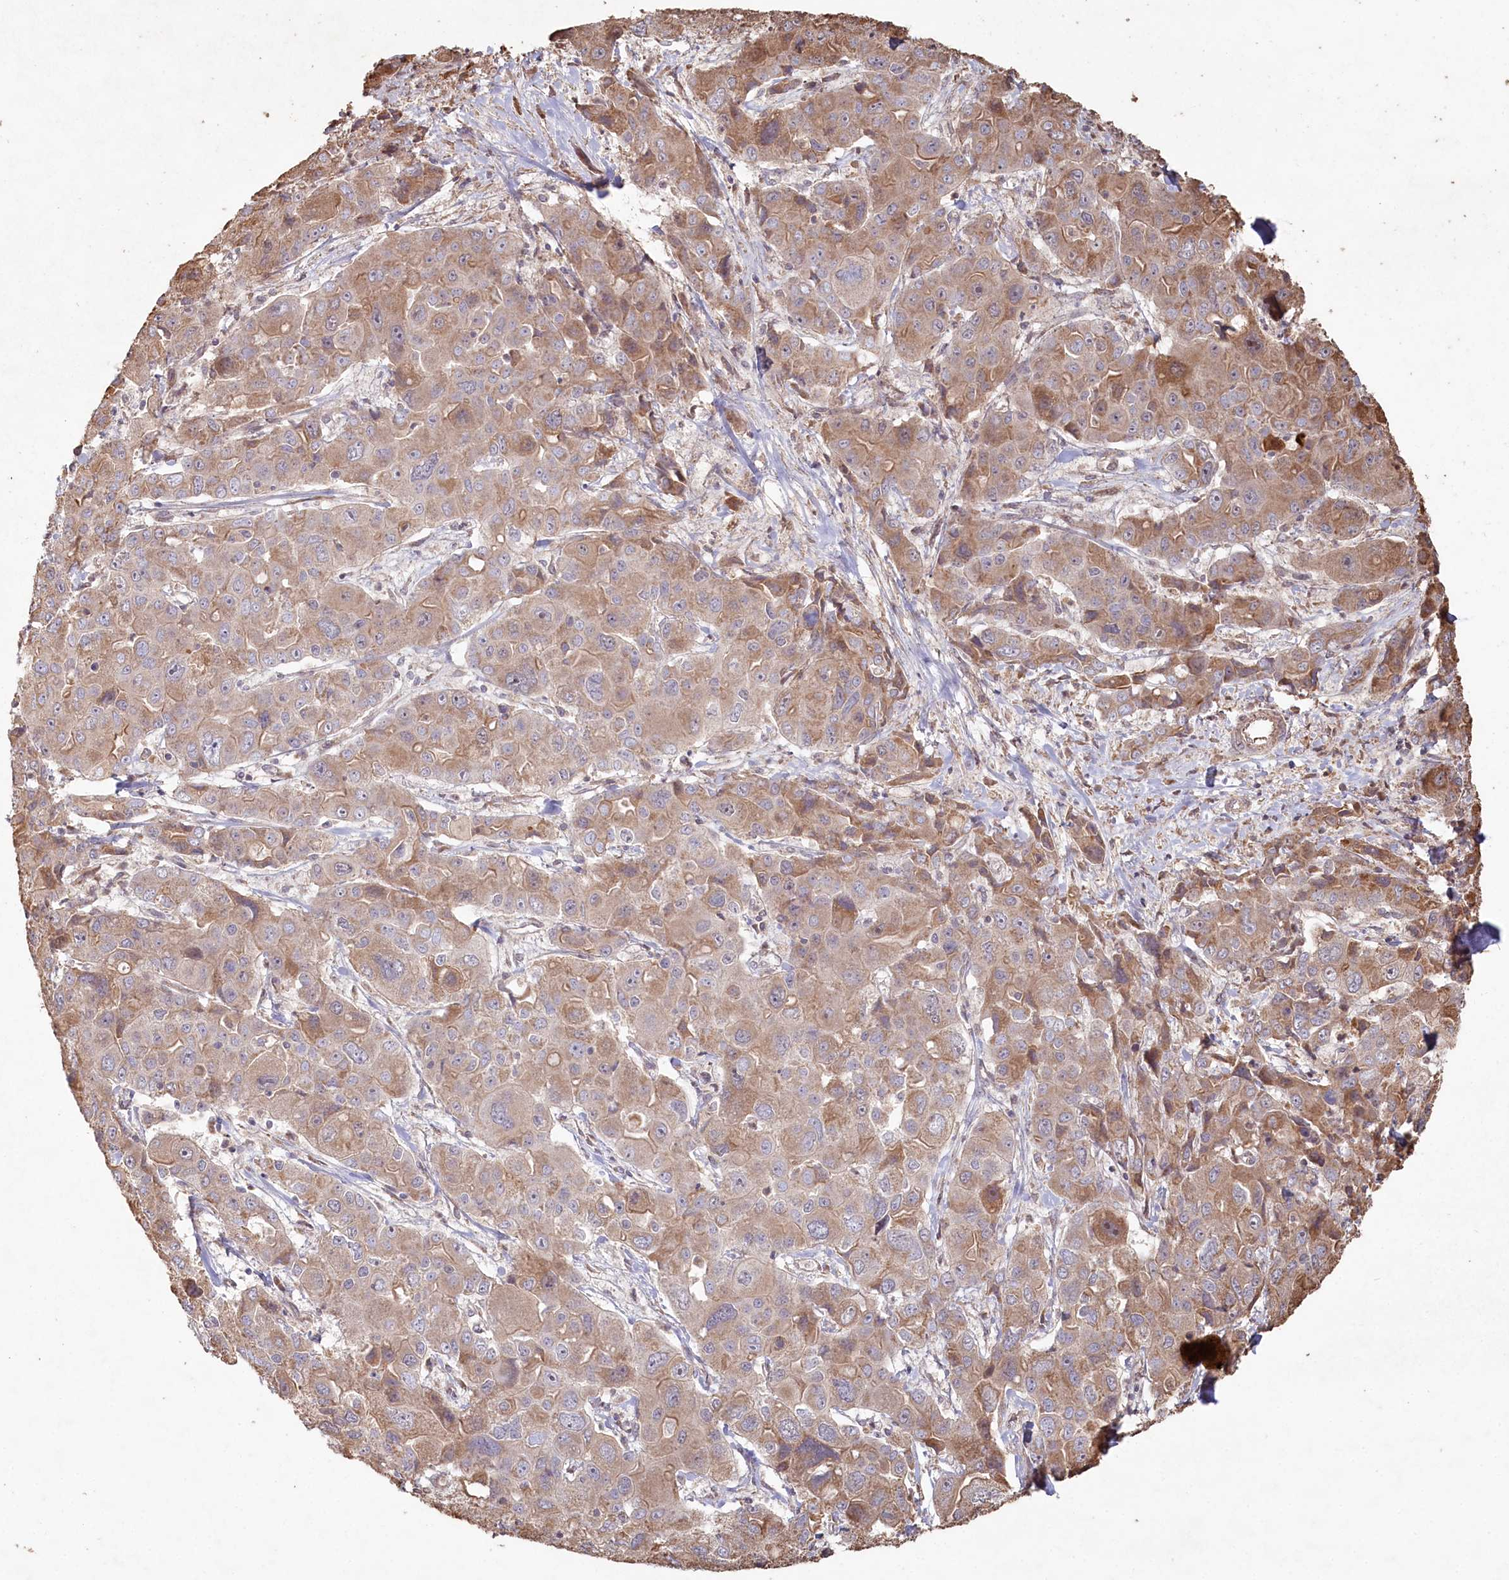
{"staining": {"intensity": "moderate", "quantity": ">75%", "location": "cytoplasmic/membranous"}, "tissue": "liver cancer", "cell_type": "Tumor cells", "image_type": "cancer", "snomed": [{"axis": "morphology", "description": "Cholangiocarcinoma"}, {"axis": "topography", "description": "Liver"}], "caption": "This is an image of IHC staining of liver cancer (cholangiocarcinoma), which shows moderate staining in the cytoplasmic/membranous of tumor cells.", "gene": "HAL", "patient": {"sex": "male", "age": 67}}